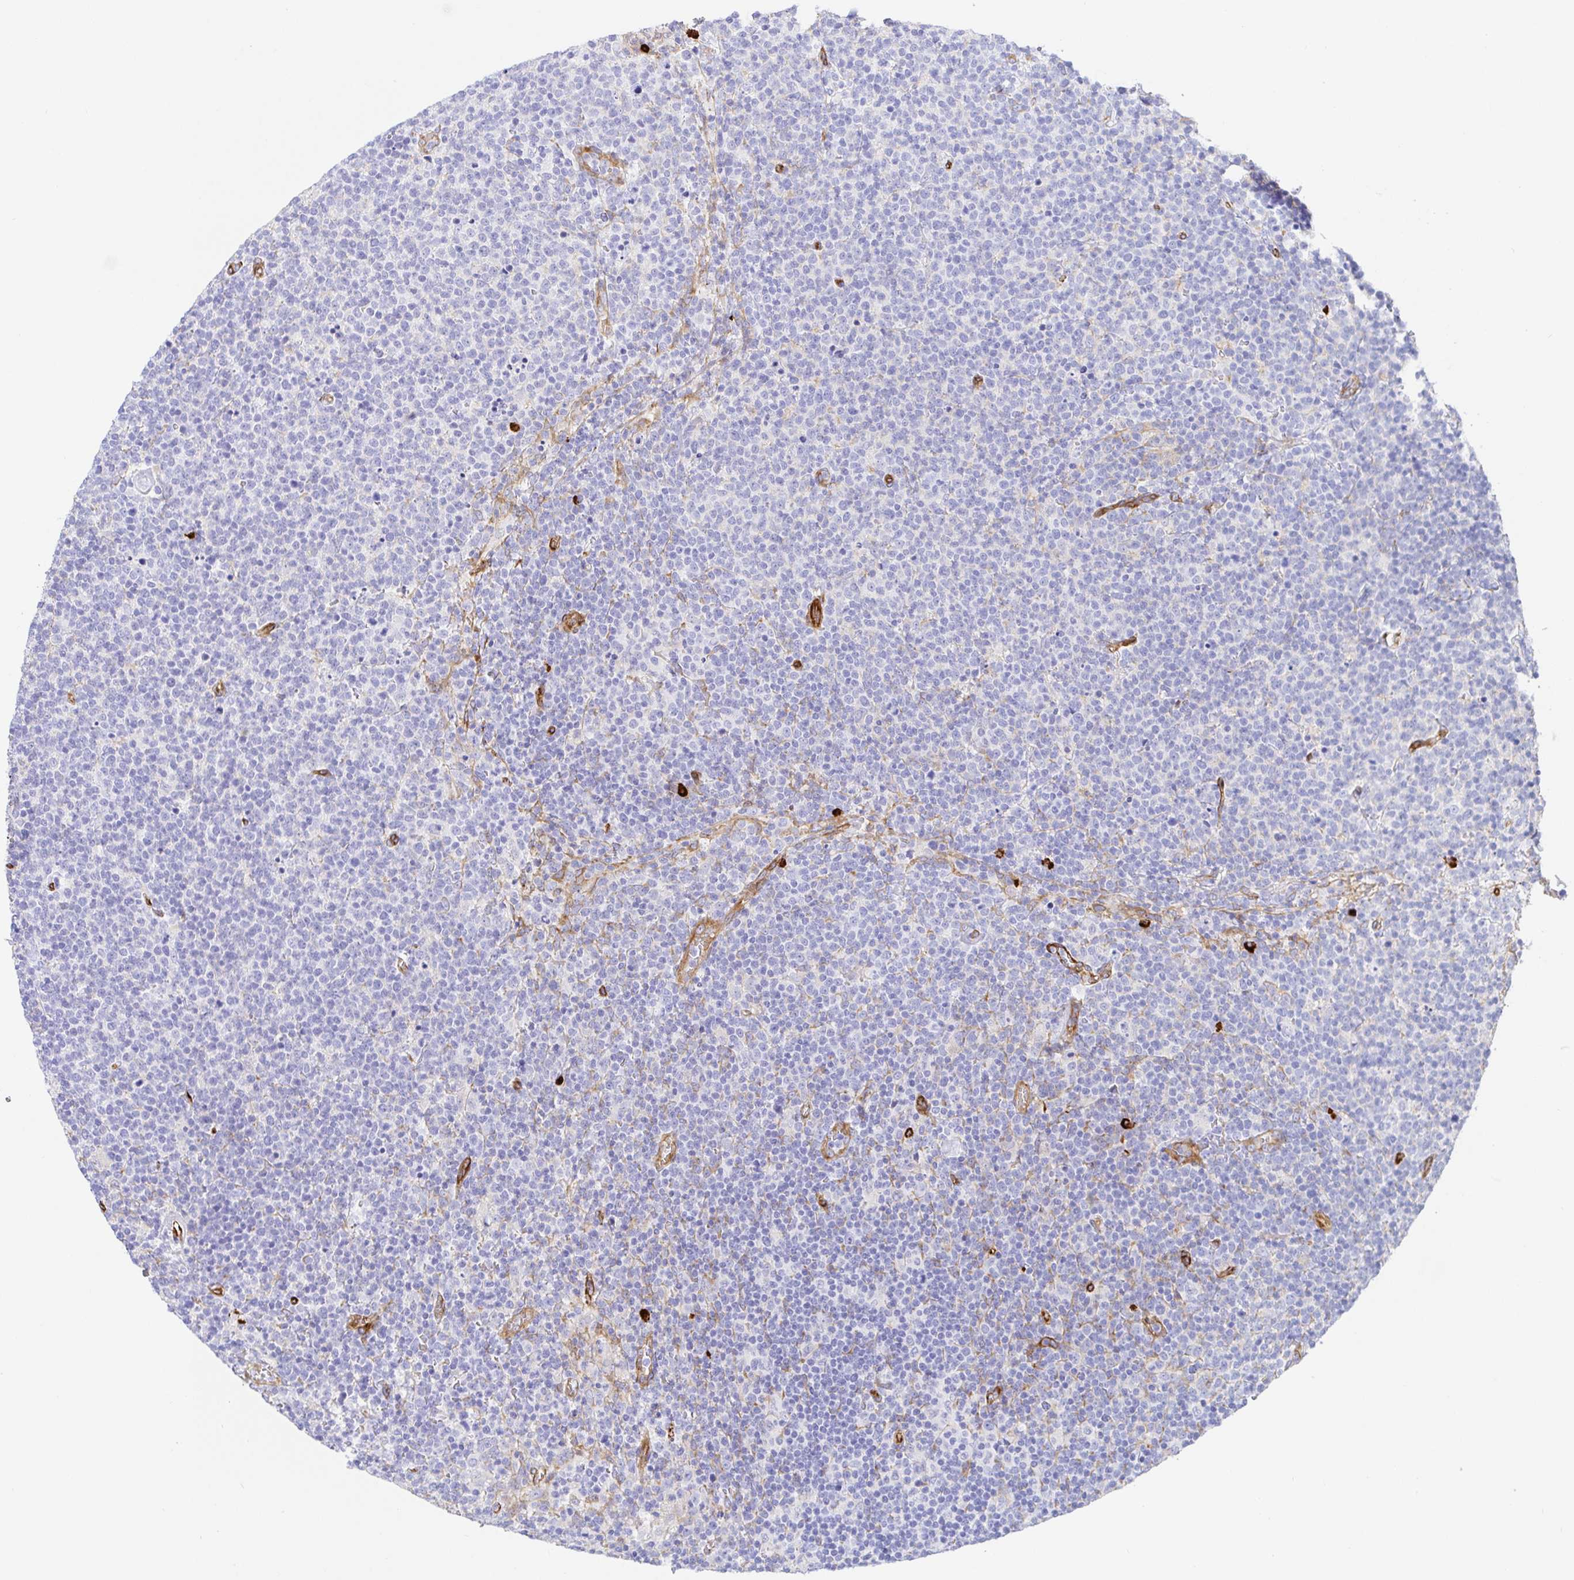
{"staining": {"intensity": "negative", "quantity": "none", "location": "none"}, "tissue": "lymphoma", "cell_type": "Tumor cells", "image_type": "cancer", "snomed": [{"axis": "morphology", "description": "Malignant lymphoma, non-Hodgkin's type, High grade"}, {"axis": "topography", "description": "Lymph node"}], "caption": "High power microscopy photomicrograph of an IHC photomicrograph of lymphoma, revealing no significant expression in tumor cells.", "gene": "DOCK1", "patient": {"sex": "male", "age": 61}}